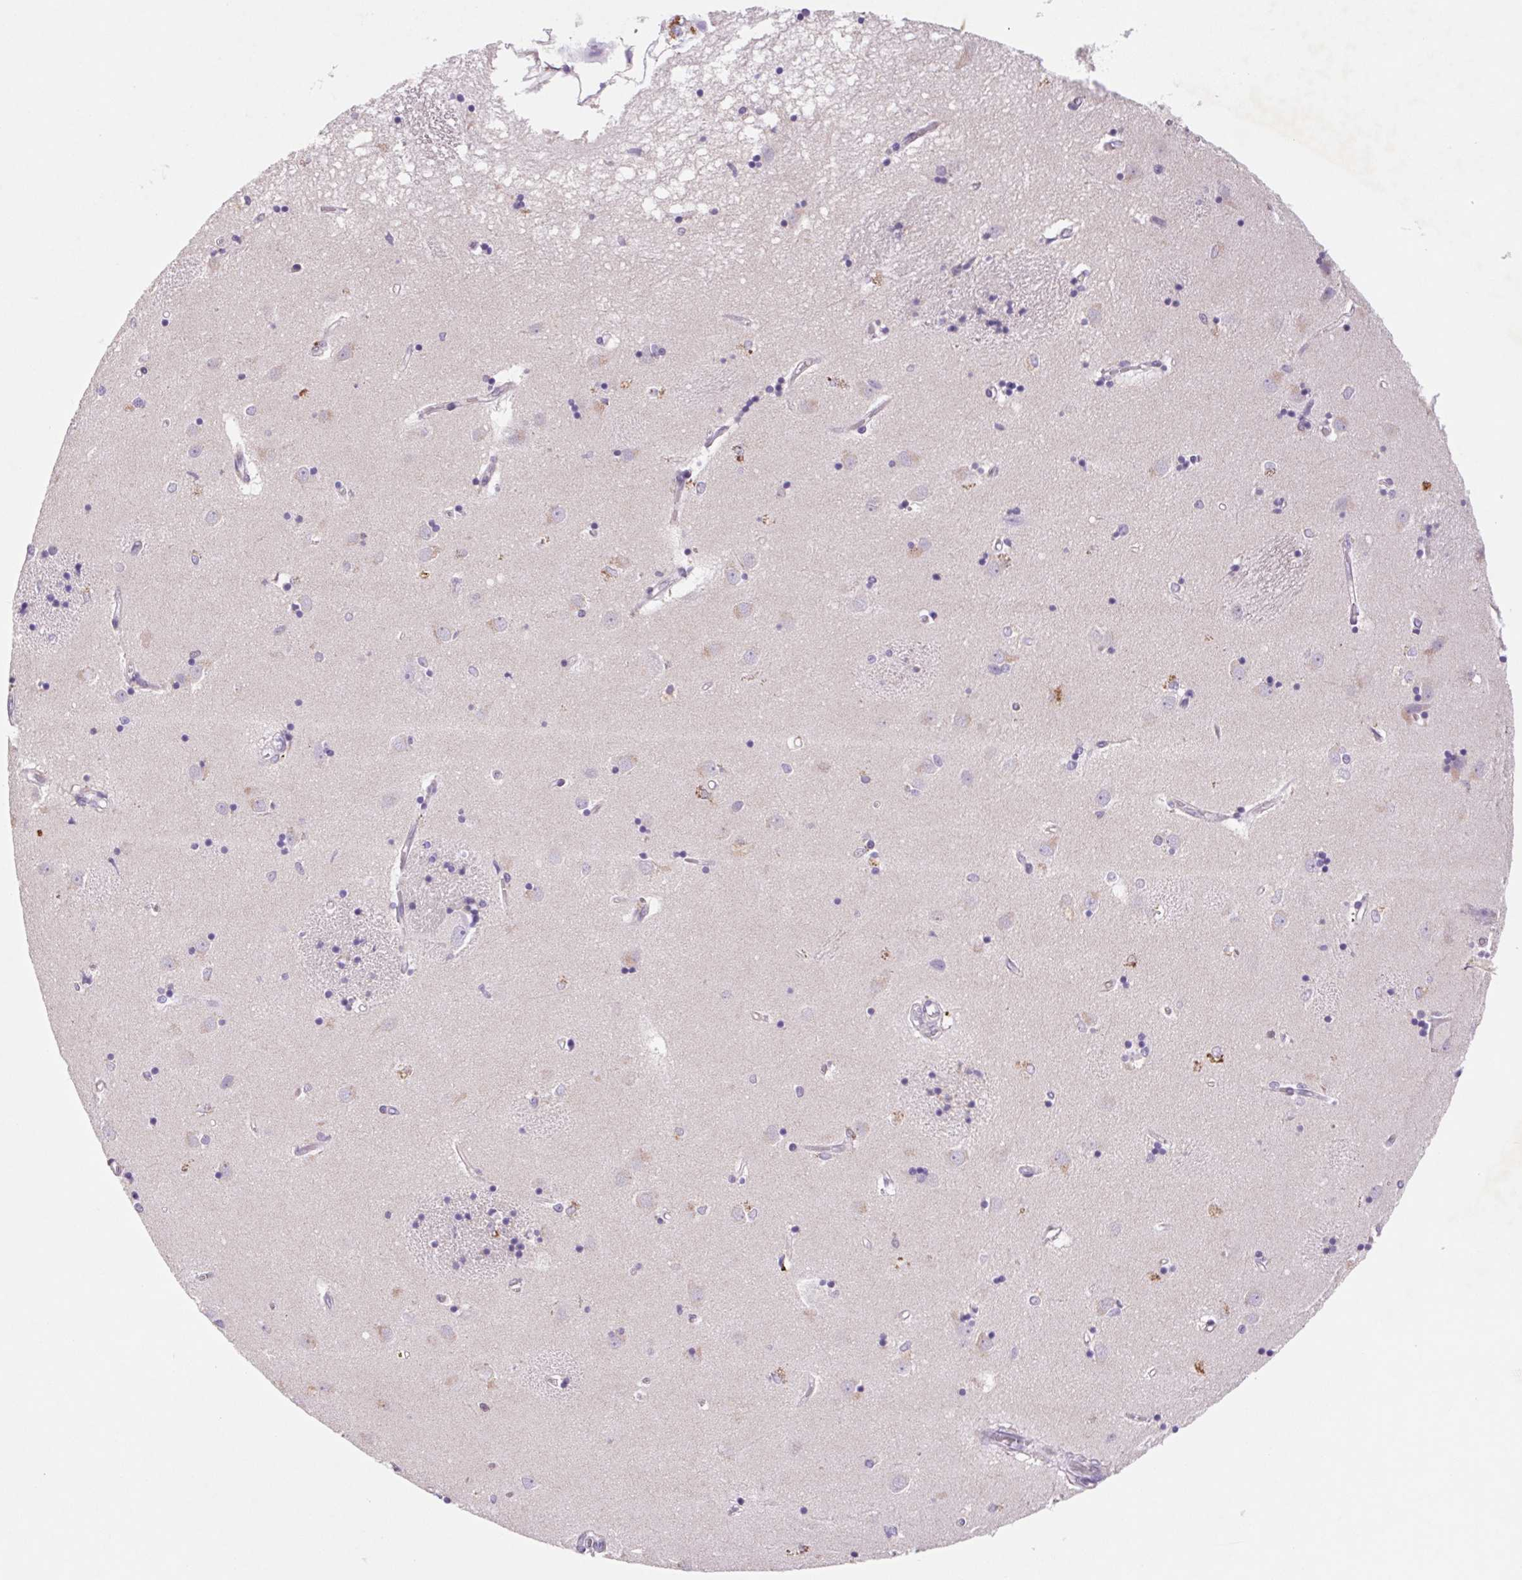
{"staining": {"intensity": "negative", "quantity": "none", "location": "none"}, "tissue": "caudate", "cell_type": "Glial cells", "image_type": "normal", "snomed": [{"axis": "morphology", "description": "Normal tissue, NOS"}, {"axis": "topography", "description": "Lateral ventricle wall"}], "caption": "A photomicrograph of caudate stained for a protein shows no brown staining in glial cells. Nuclei are stained in blue.", "gene": "DPPA5", "patient": {"sex": "male", "age": 54}}